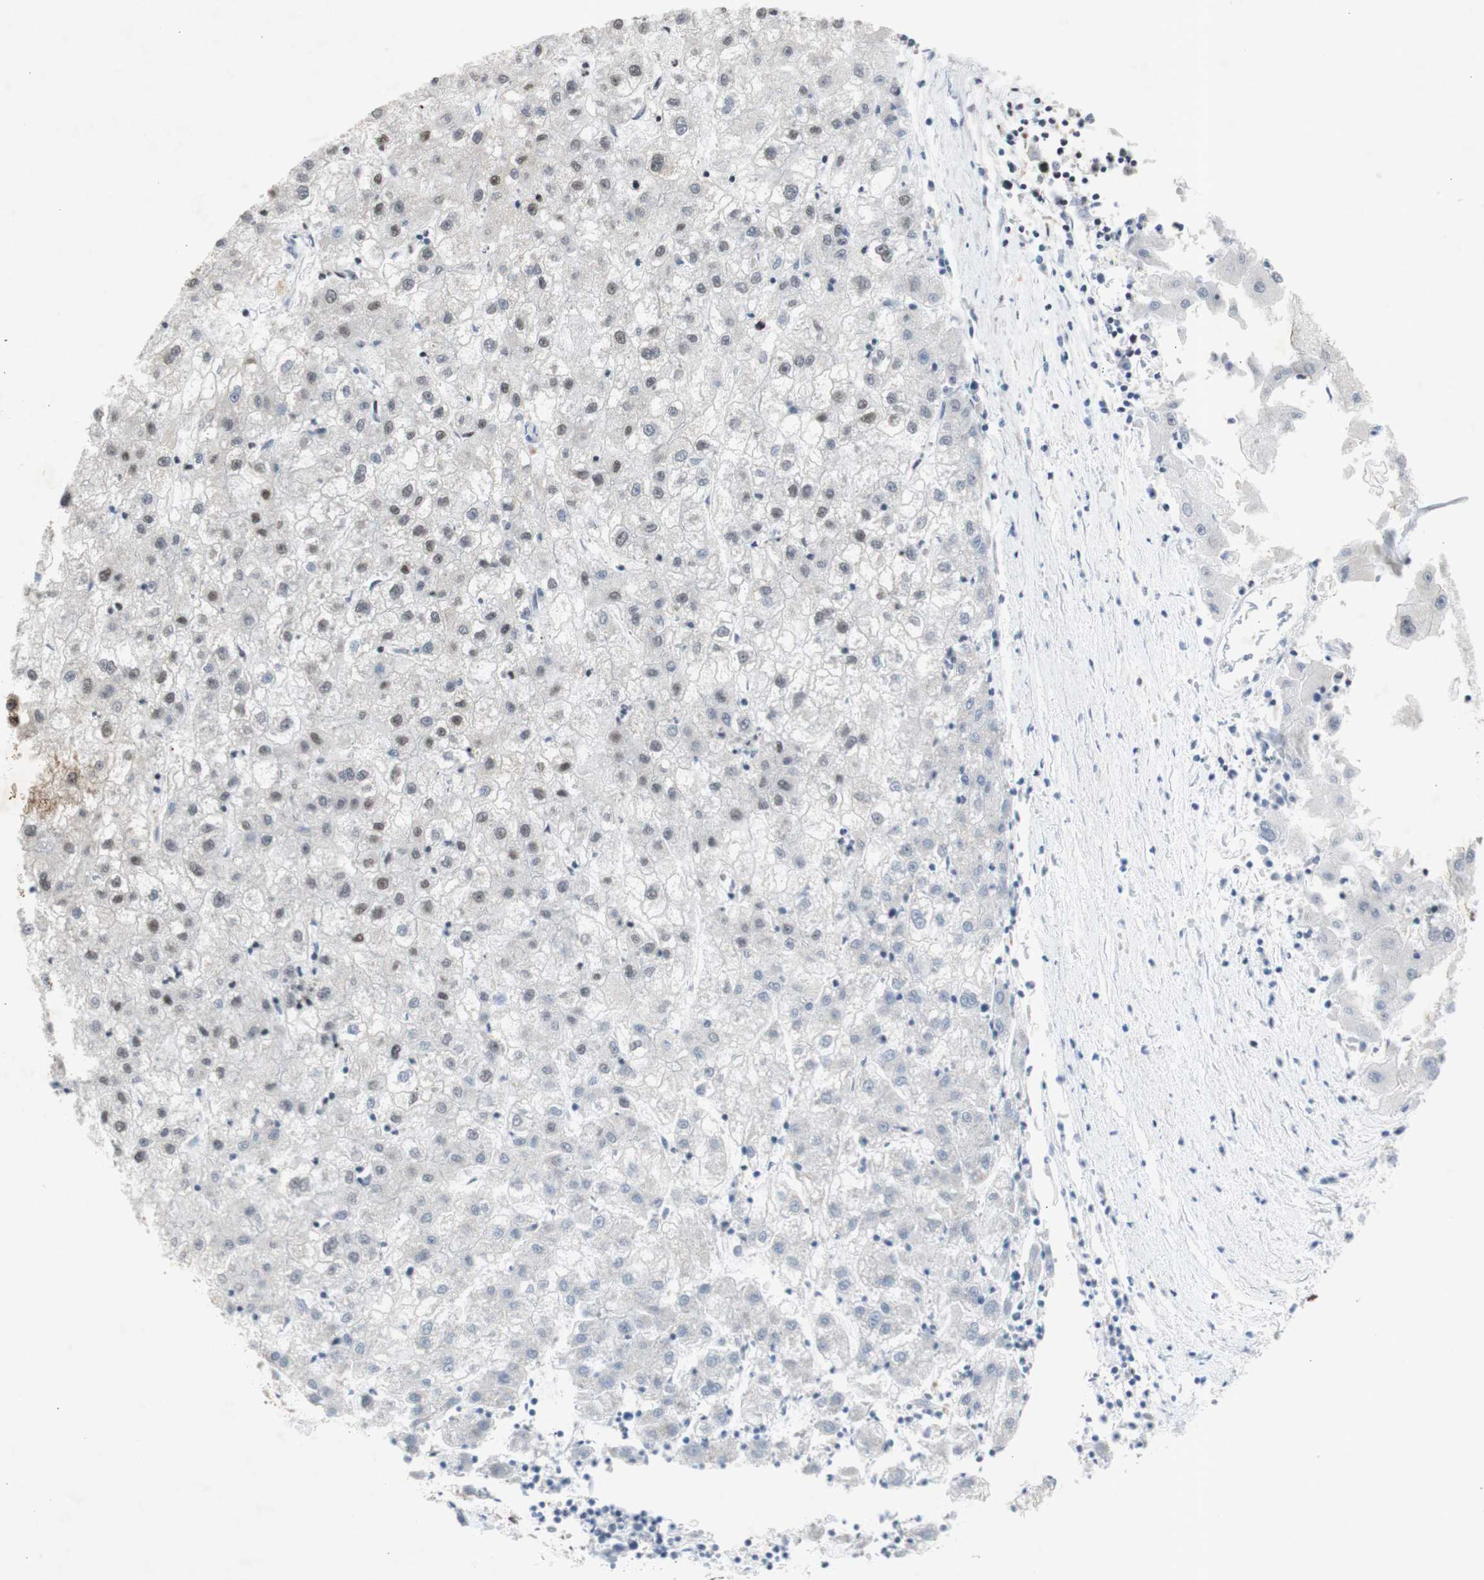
{"staining": {"intensity": "weak", "quantity": "<25%", "location": "nuclear"}, "tissue": "liver cancer", "cell_type": "Tumor cells", "image_type": "cancer", "snomed": [{"axis": "morphology", "description": "Carcinoma, Hepatocellular, NOS"}, {"axis": "topography", "description": "Liver"}], "caption": "The immunohistochemistry (IHC) micrograph has no significant expression in tumor cells of liver hepatocellular carcinoma tissue.", "gene": "SNRPB", "patient": {"sex": "male", "age": 72}}